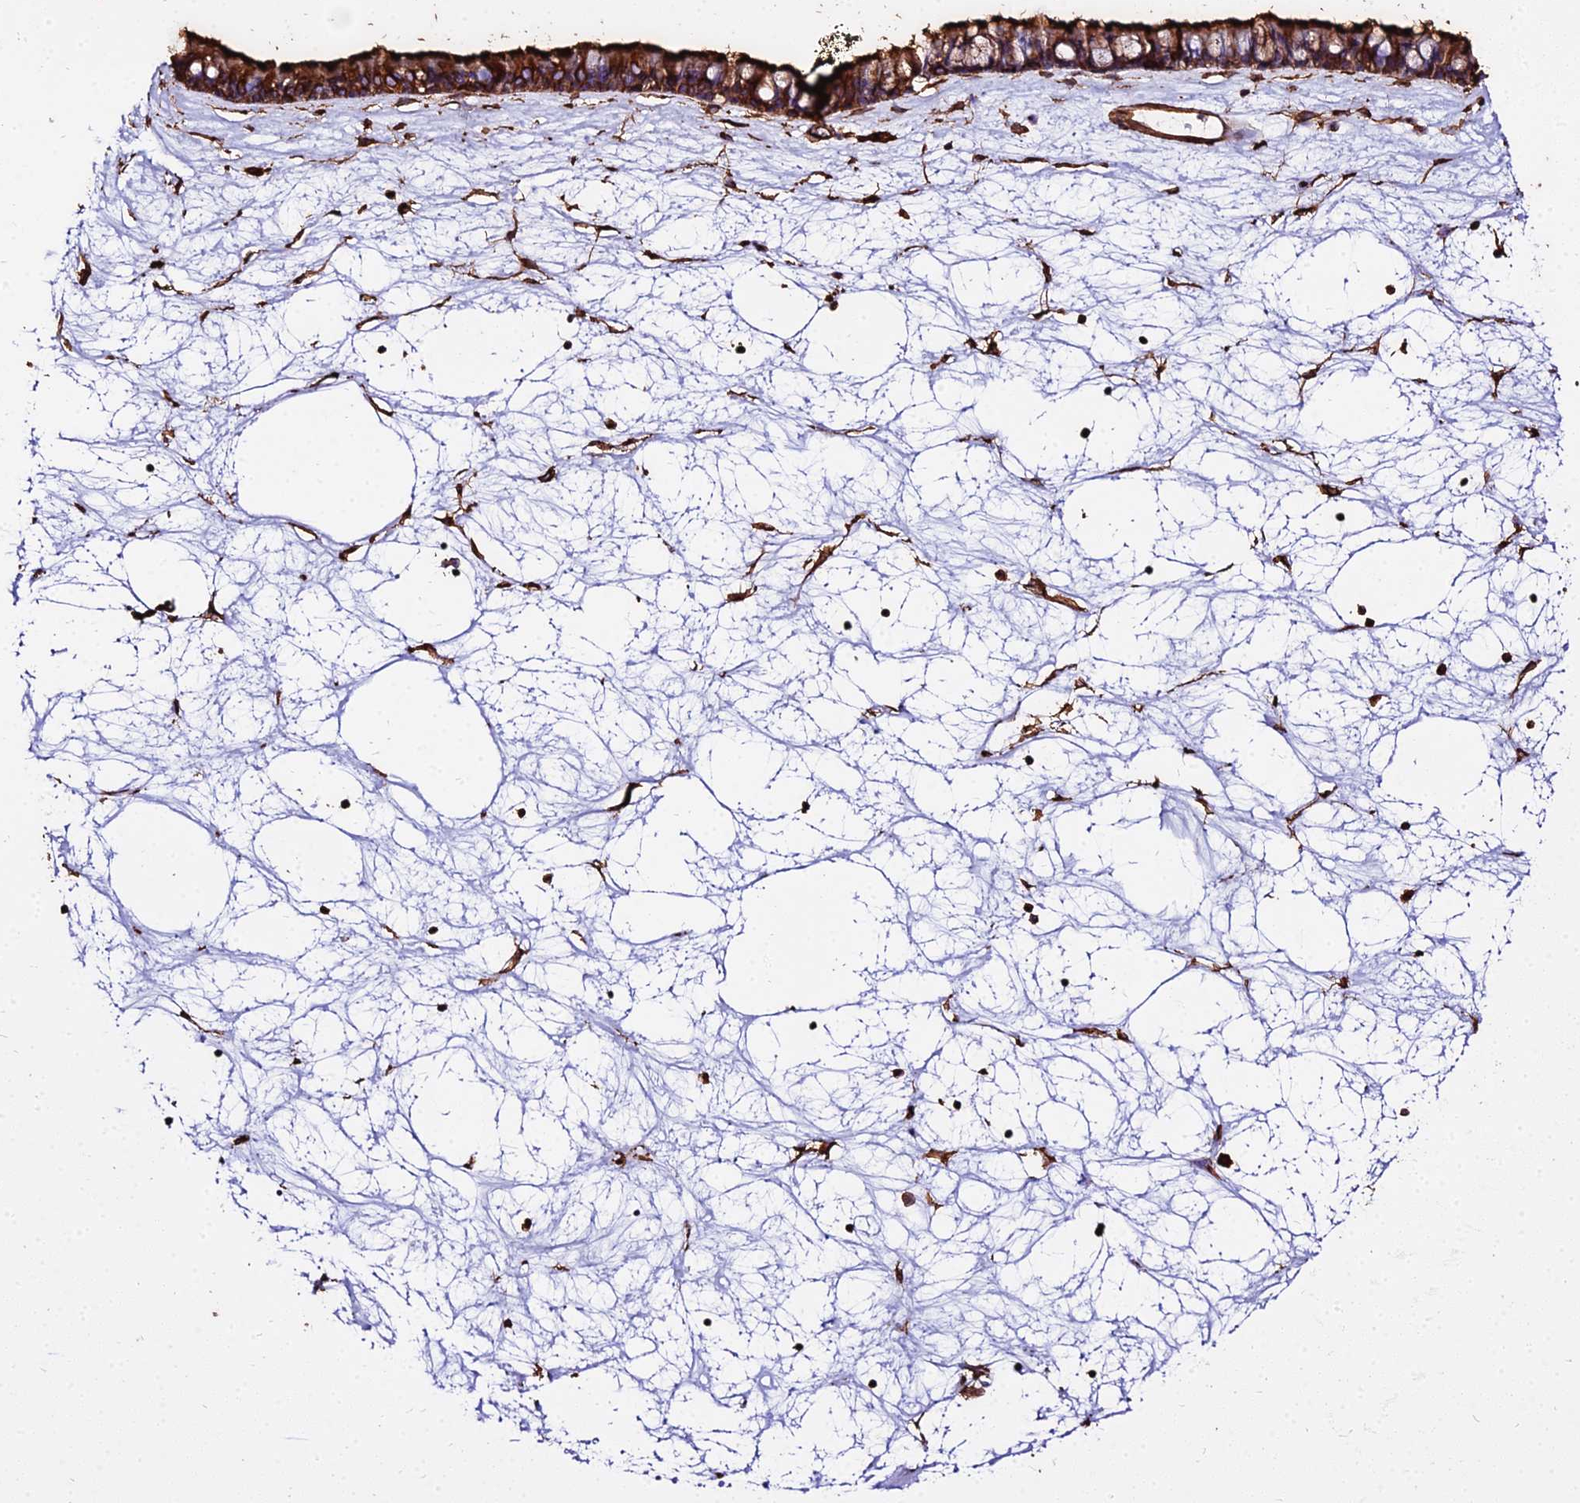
{"staining": {"intensity": "strong", "quantity": ">75%", "location": "cytoplasmic/membranous"}, "tissue": "nasopharynx", "cell_type": "Respiratory epithelial cells", "image_type": "normal", "snomed": [{"axis": "morphology", "description": "Normal tissue, NOS"}, {"axis": "topography", "description": "Nasopharynx"}], "caption": "This image demonstrates immunohistochemistry (IHC) staining of benign human nasopharynx, with high strong cytoplasmic/membranous expression in about >75% of respiratory epithelial cells.", "gene": "TUBA1A", "patient": {"sex": "male", "age": 64}}